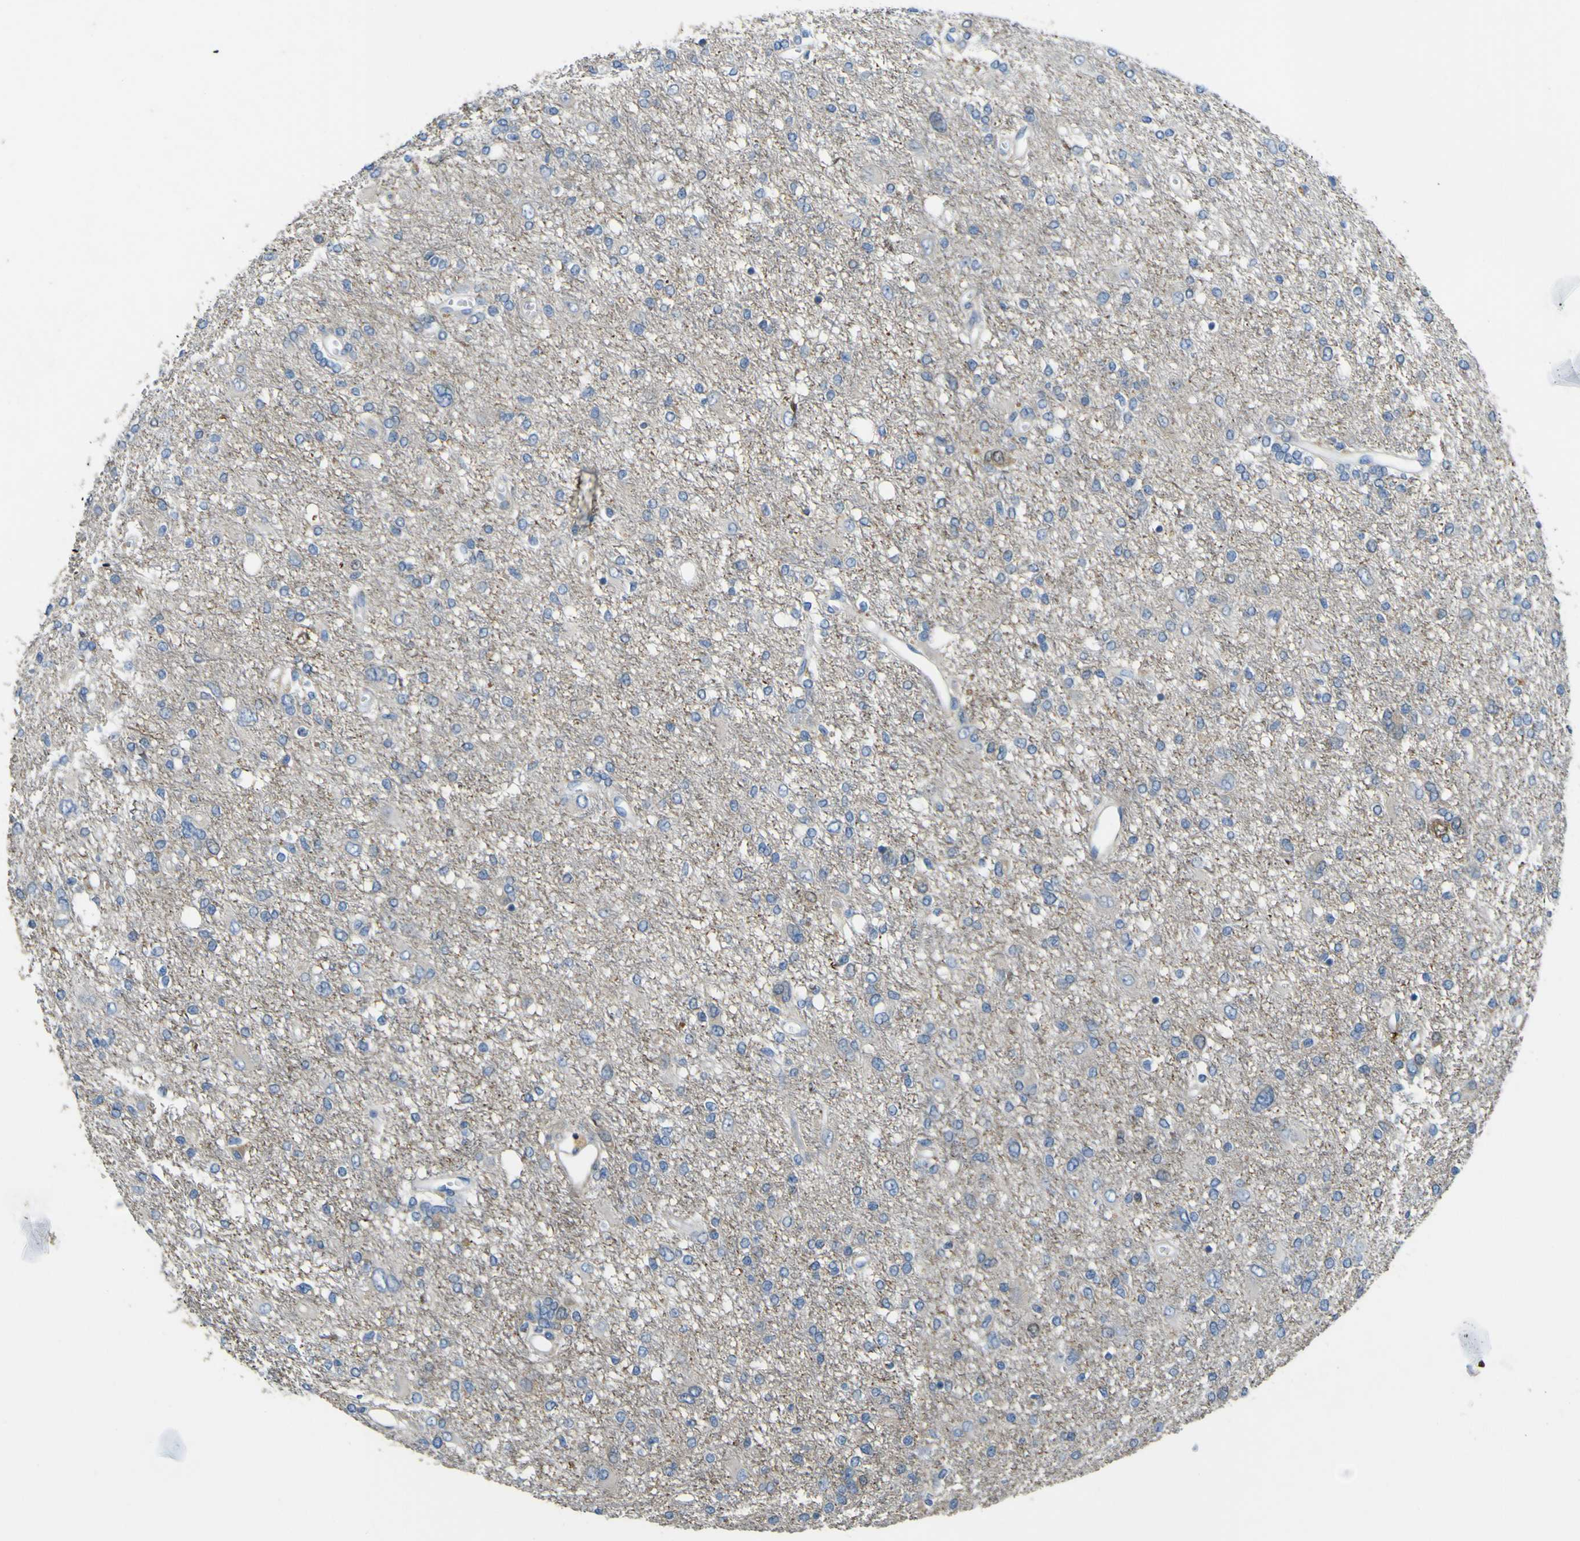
{"staining": {"intensity": "negative", "quantity": "none", "location": "none"}, "tissue": "glioma", "cell_type": "Tumor cells", "image_type": "cancer", "snomed": [{"axis": "morphology", "description": "Glioma, malignant, High grade"}, {"axis": "topography", "description": "Brain"}], "caption": "This image is of malignant glioma (high-grade) stained with immunohistochemistry to label a protein in brown with the nuclei are counter-stained blue. There is no staining in tumor cells.", "gene": "ALDH18A1", "patient": {"sex": "female", "age": 59}}